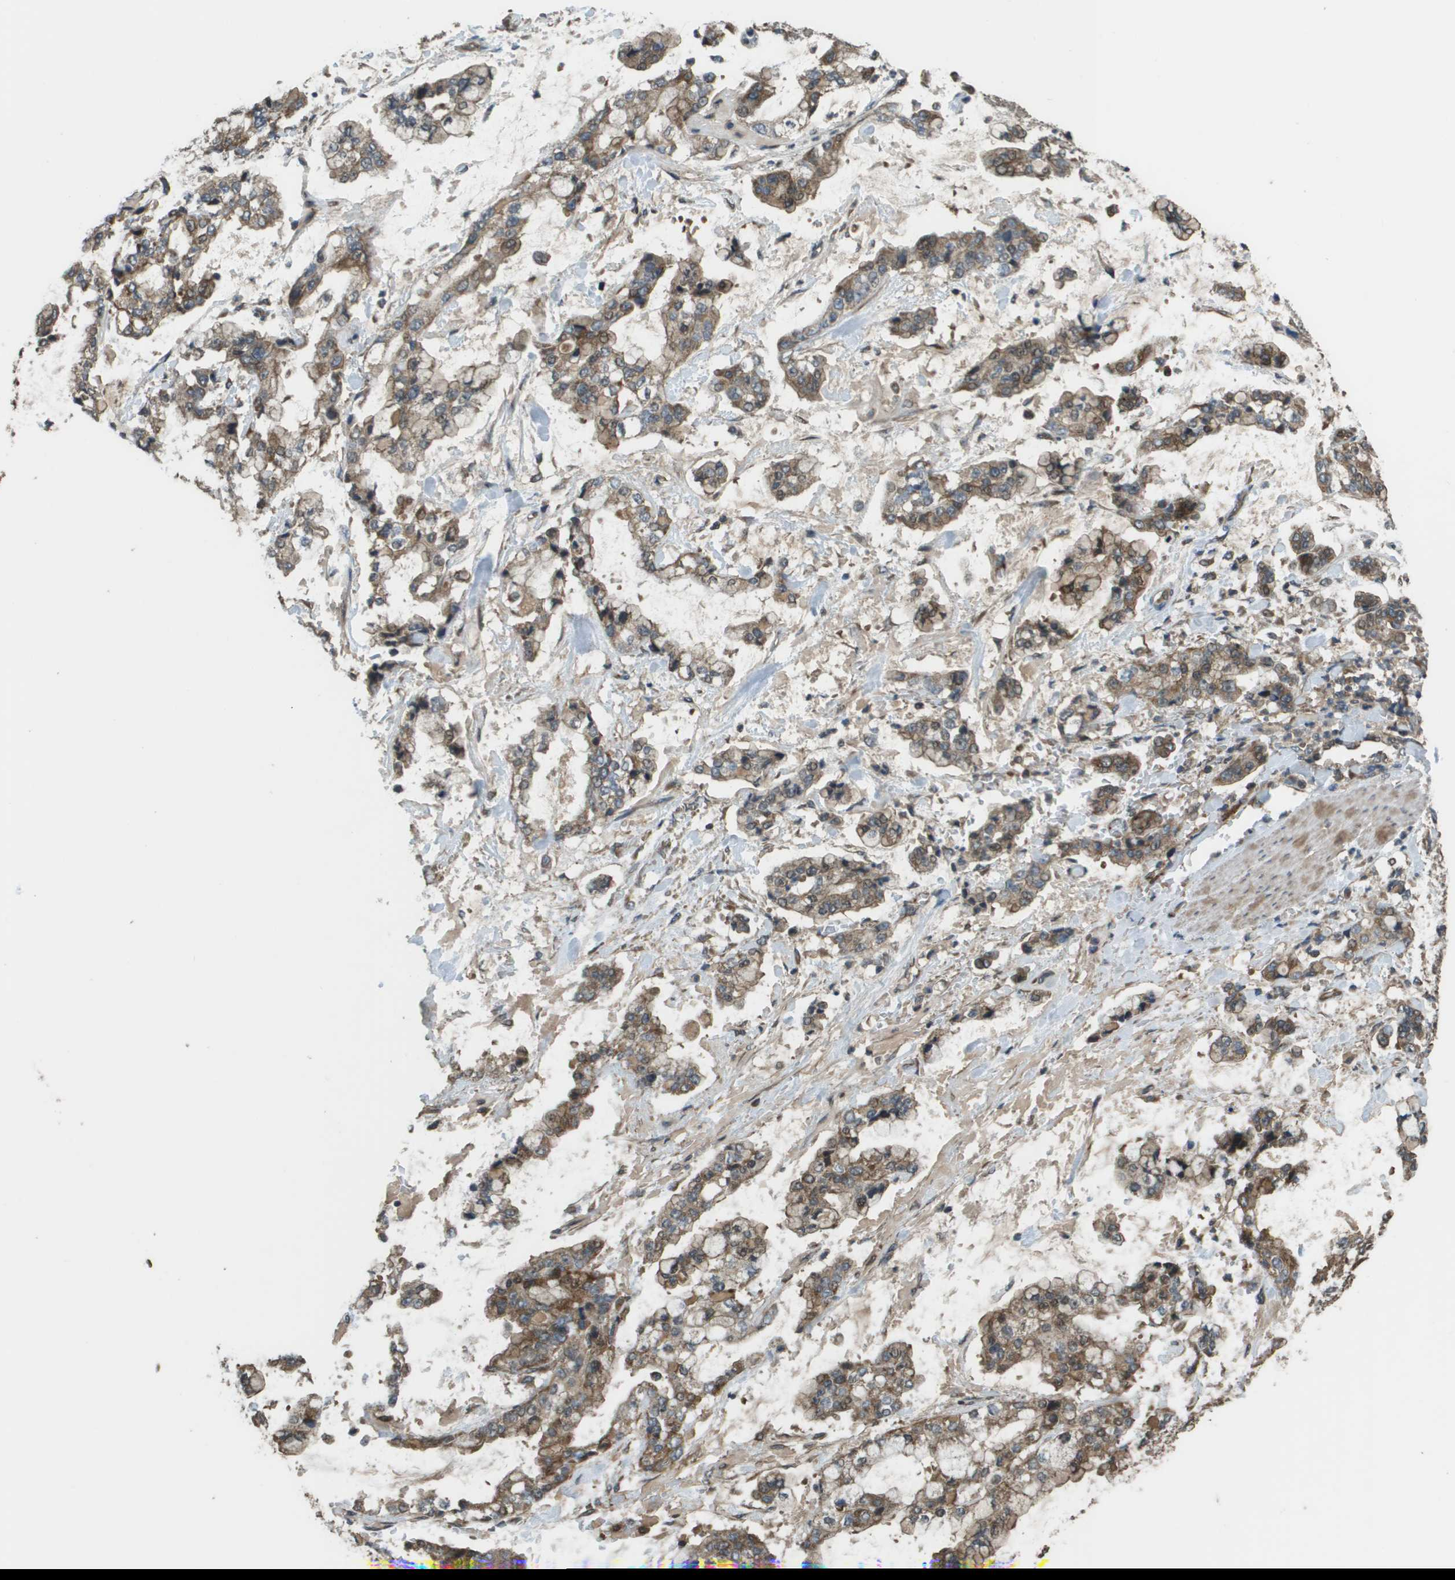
{"staining": {"intensity": "moderate", "quantity": ">75%", "location": "cytoplasmic/membranous"}, "tissue": "stomach cancer", "cell_type": "Tumor cells", "image_type": "cancer", "snomed": [{"axis": "morphology", "description": "Normal tissue, NOS"}, {"axis": "morphology", "description": "Adenocarcinoma, NOS"}, {"axis": "topography", "description": "Stomach, upper"}, {"axis": "topography", "description": "Stomach"}], "caption": "Immunohistochemical staining of adenocarcinoma (stomach) displays medium levels of moderate cytoplasmic/membranous protein staining in approximately >75% of tumor cells. (IHC, brightfield microscopy, high magnification).", "gene": "PLPBP", "patient": {"sex": "male", "age": 76}}